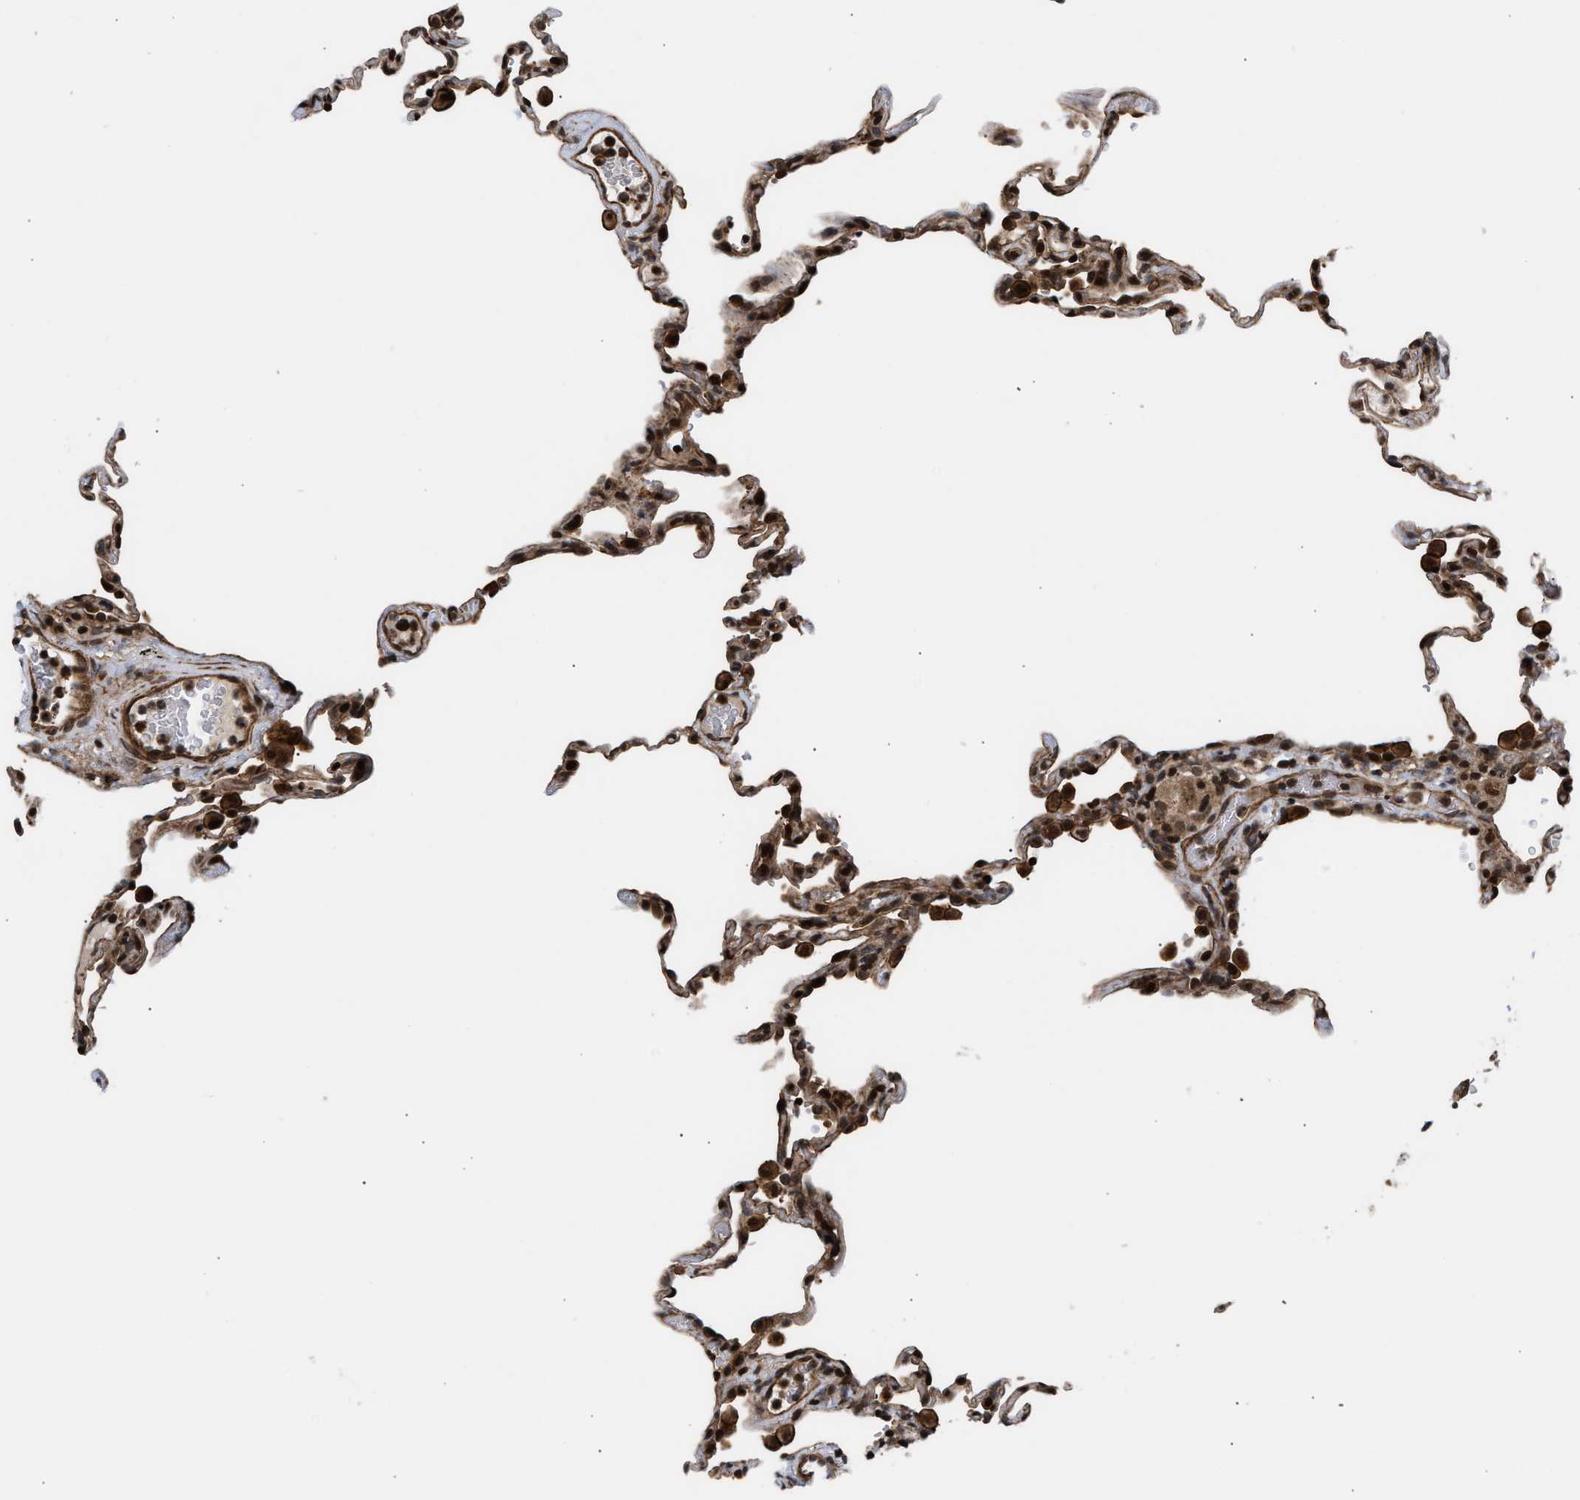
{"staining": {"intensity": "strong", "quantity": "25%-75%", "location": "nuclear"}, "tissue": "lung", "cell_type": "Alveolar cells", "image_type": "normal", "snomed": [{"axis": "morphology", "description": "Normal tissue, NOS"}, {"axis": "topography", "description": "Lung"}], "caption": "Immunohistochemistry (DAB) staining of benign human lung demonstrates strong nuclear protein expression in about 25%-75% of alveolar cells.", "gene": "STAU2", "patient": {"sex": "male", "age": 59}}